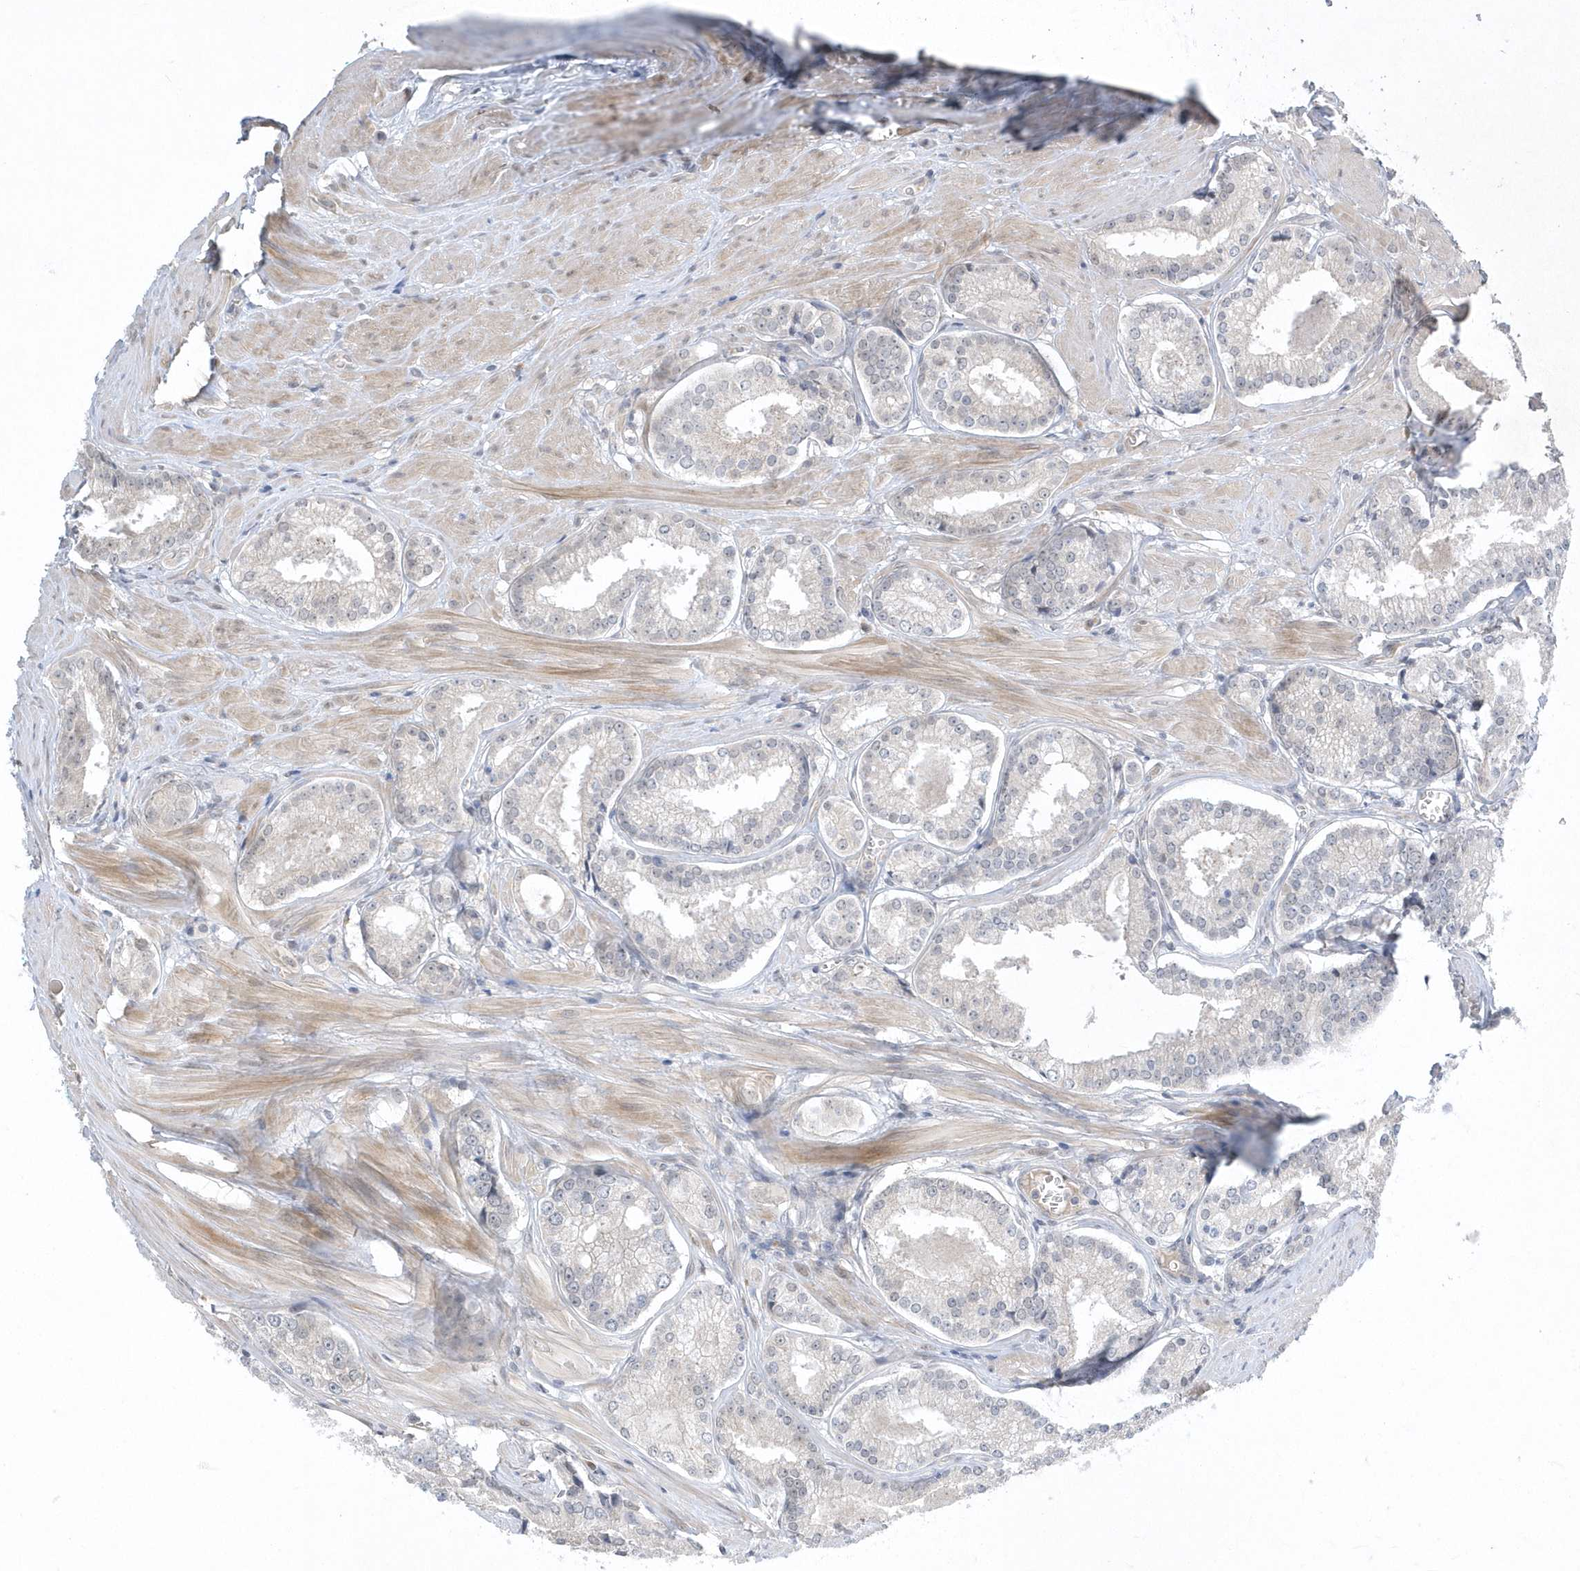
{"staining": {"intensity": "negative", "quantity": "none", "location": "none"}, "tissue": "prostate cancer", "cell_type": "Tumor cells", "image_type": "cancer", "snomed": [{"axis": "morphology", "description": "Adenocarcinoma, Low grade"}, {"axis": "topography", "description": "Prostate"}], "caption": "Immunohistochemistry image of human prostate low-grade adenocarcinoma stained for a protein (brown), which reveals no positivity in tumor cells.", "gene": "ZC3H12D", "patient": {"sex": "male", "age": 54}}